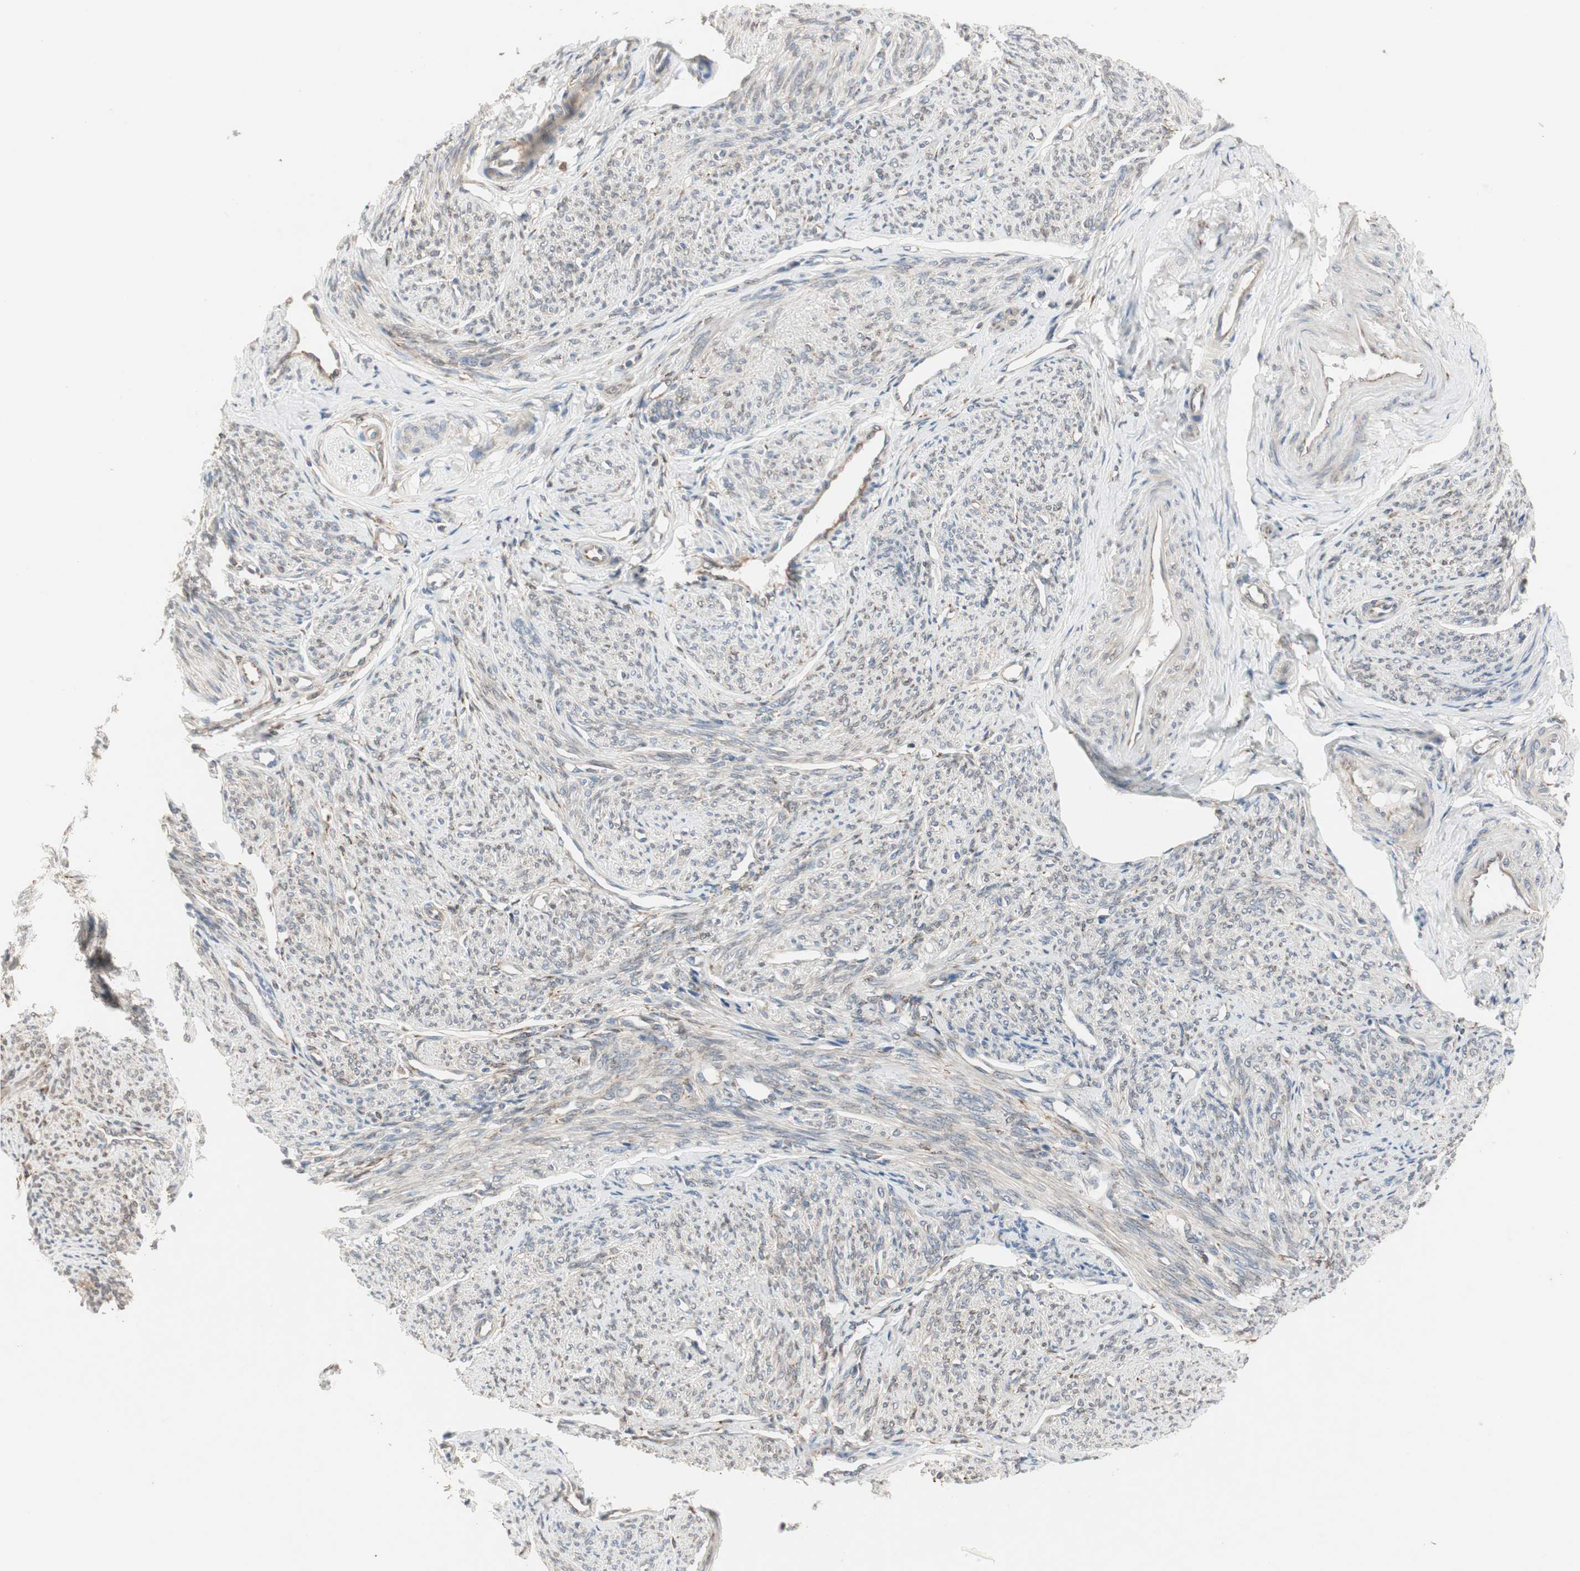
{"staining": {"intensity": "moderate", "quantity": "25%-75%", "location": "cytoplasmic/membranous"}, "tissue": "smooth muscle", "cell_type": "Smooth muscle cells", "image_type": "normal", "snomed": [{"axis": "morphology", "description": "Normal tissue, NOS"}, {"axis": "topography", "description": "Smooth muscle"}], "caption": "Smooth muscle stained with a brown dye demonstrates moderate cytoplasmic/membranous positive expression in approximately 25%-75% of smooth muscle cells.", "gene": "H6PD", "patient": {"sex": "female", "age": 65}}